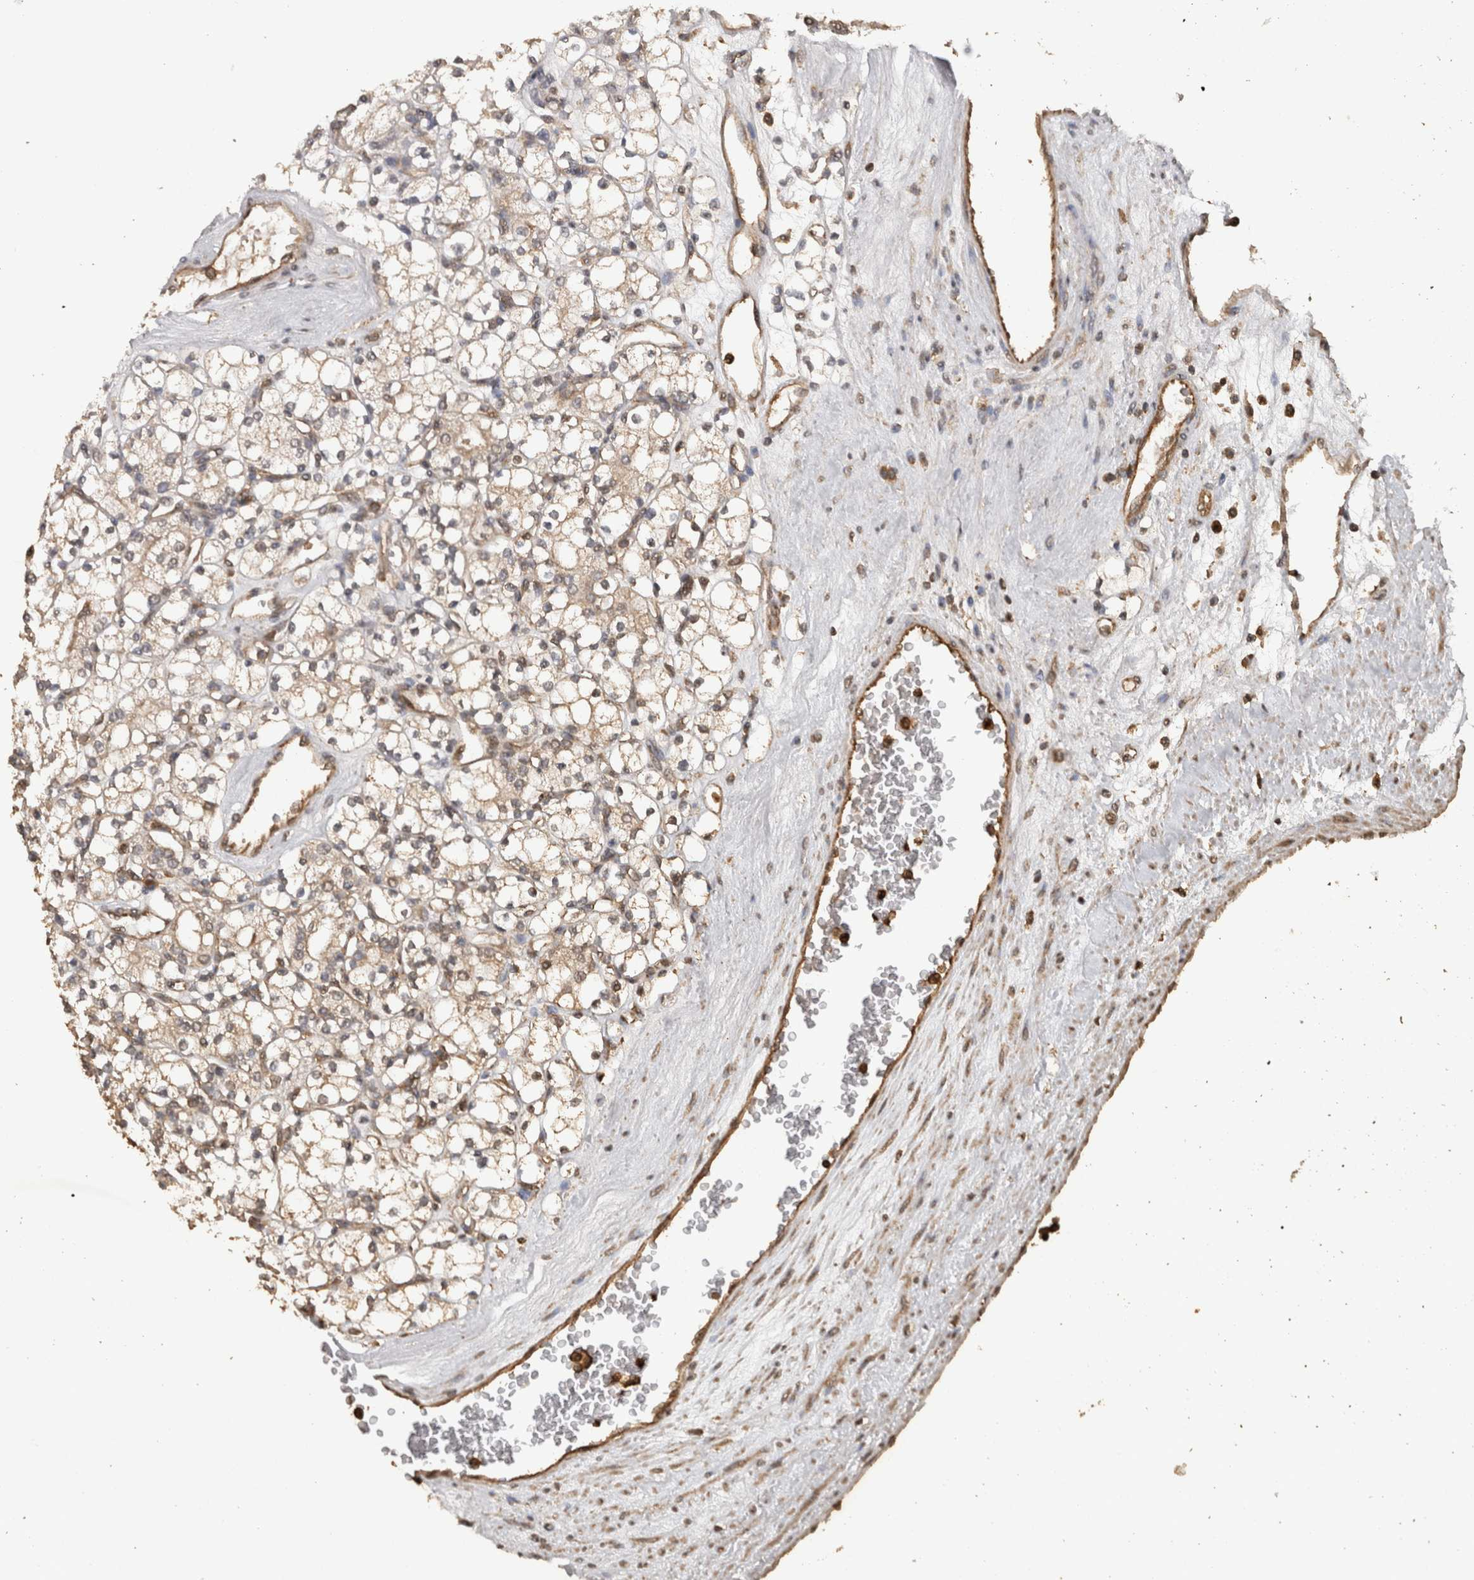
{"staining": {"intensity": "weak", "quantity": "<25%", "location": "cytoplasmic/membranous"}, "tissue": "renal cancer", "cell_type": "Tumor cells", "image_type": "cancer", "snomed": [{"axis": "morphology", "description": "Adenocarcinoma, NOS"}, {"axis": "topography", "description": "Kidney"}], "caption": "Human renal cancer stained for a protein using immunohistochemistry (IHC) demonstrates no positivity in tumor cells.", "gene": "PINK1", "patient": {"sex": "male", "age": 77}}